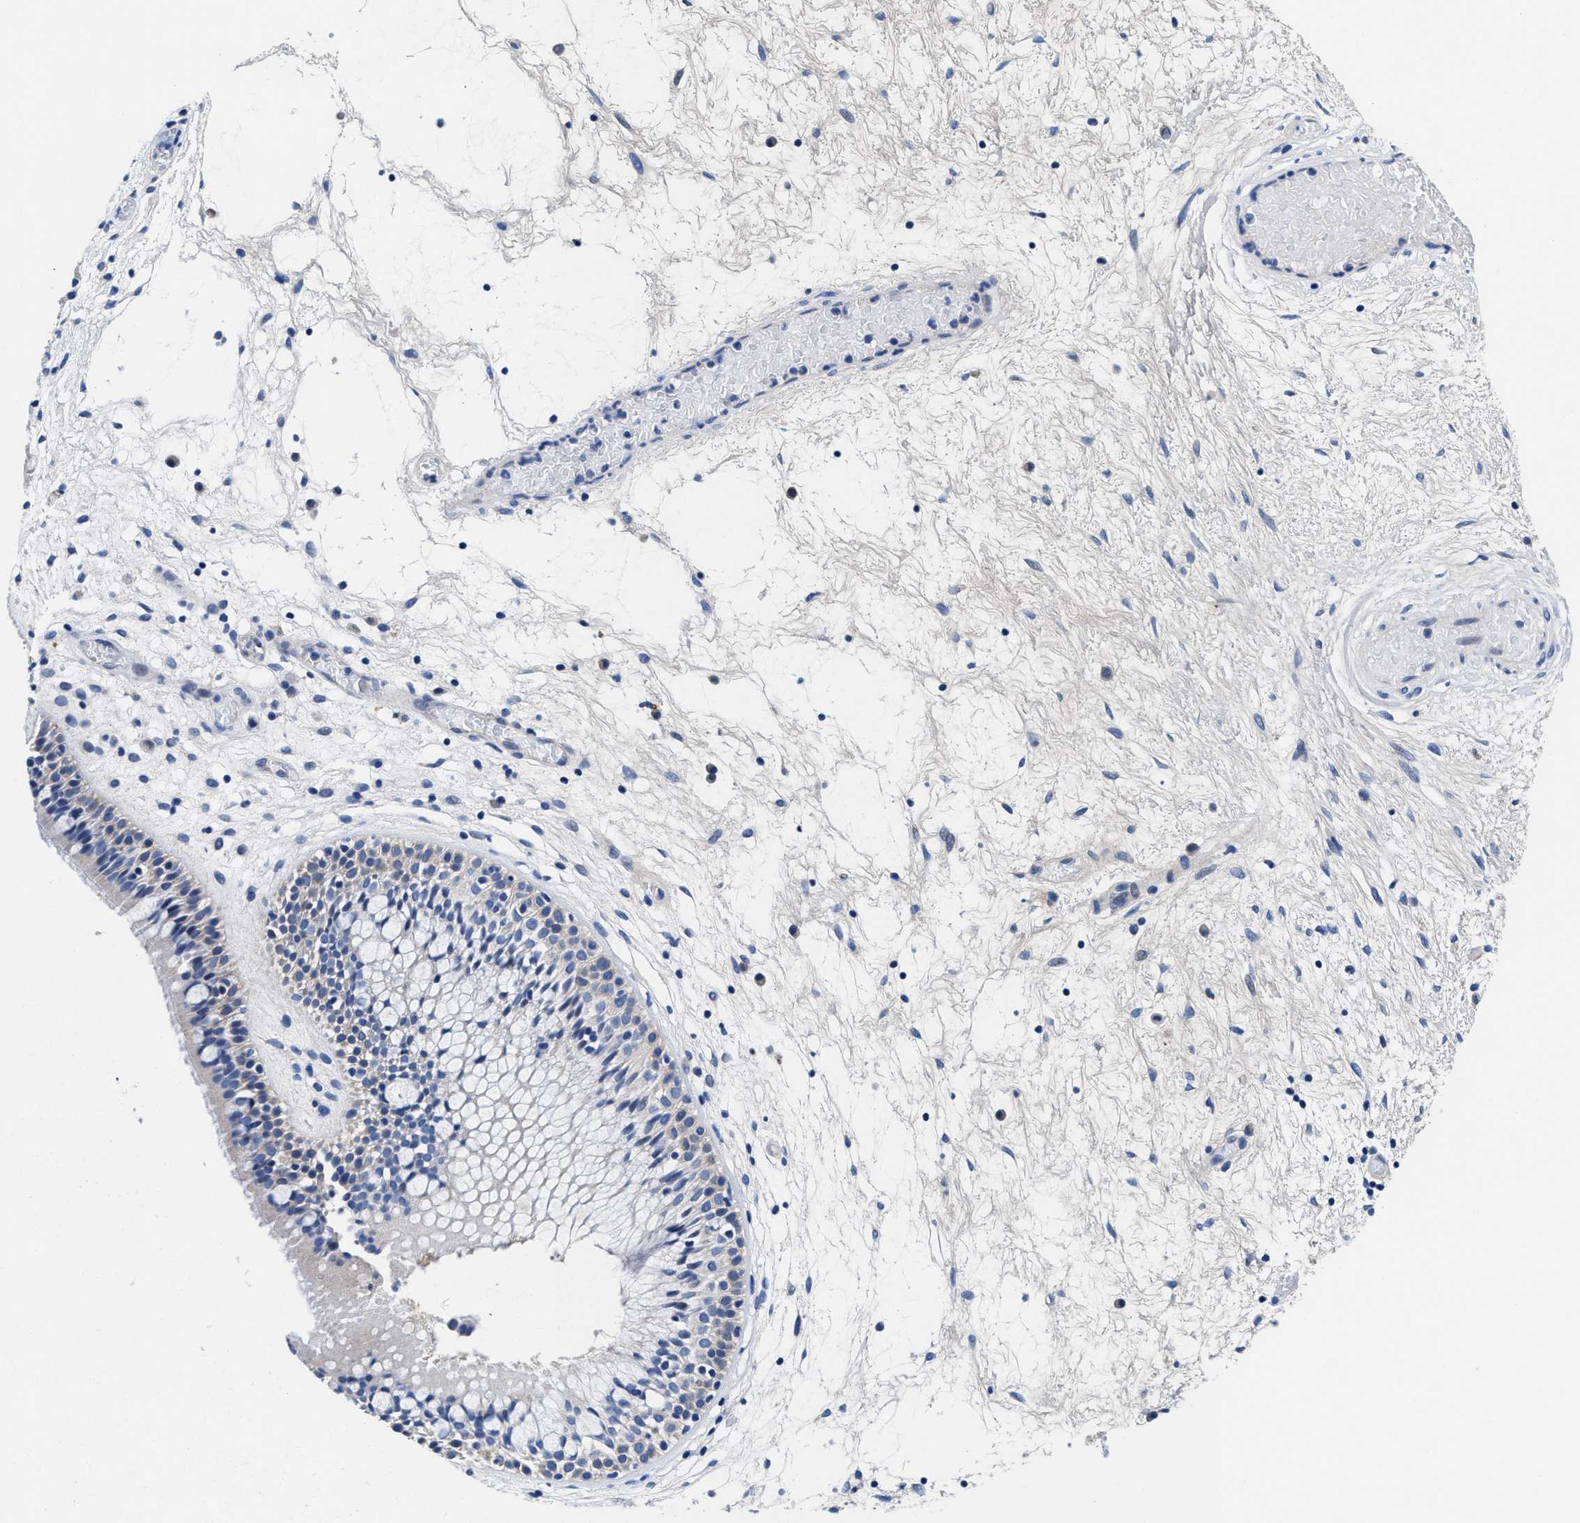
{"staining": {"intensity": "negative", "quantity": "none", "location": "none"}, "tissue": "nasopharynx", "cell_type": "Respiratory epithelial cells", "image_type": "normal", "snomed": [{"axis": "morphology", "description": "Normal tissue, NOS"}, {"axis": "morphology", "description": "Inflammation, NOS"}, {"axis": "topography", "description": "Nasopharynx"}], "caption": "This is a histopathology image of immunohistochemistry (IHC) staining of unremarkable nasopharynx, which shows no expression in respiratory epithelial cells.", "gene": "DHRS13", "patient": {"sex": "male", "age": 48}}